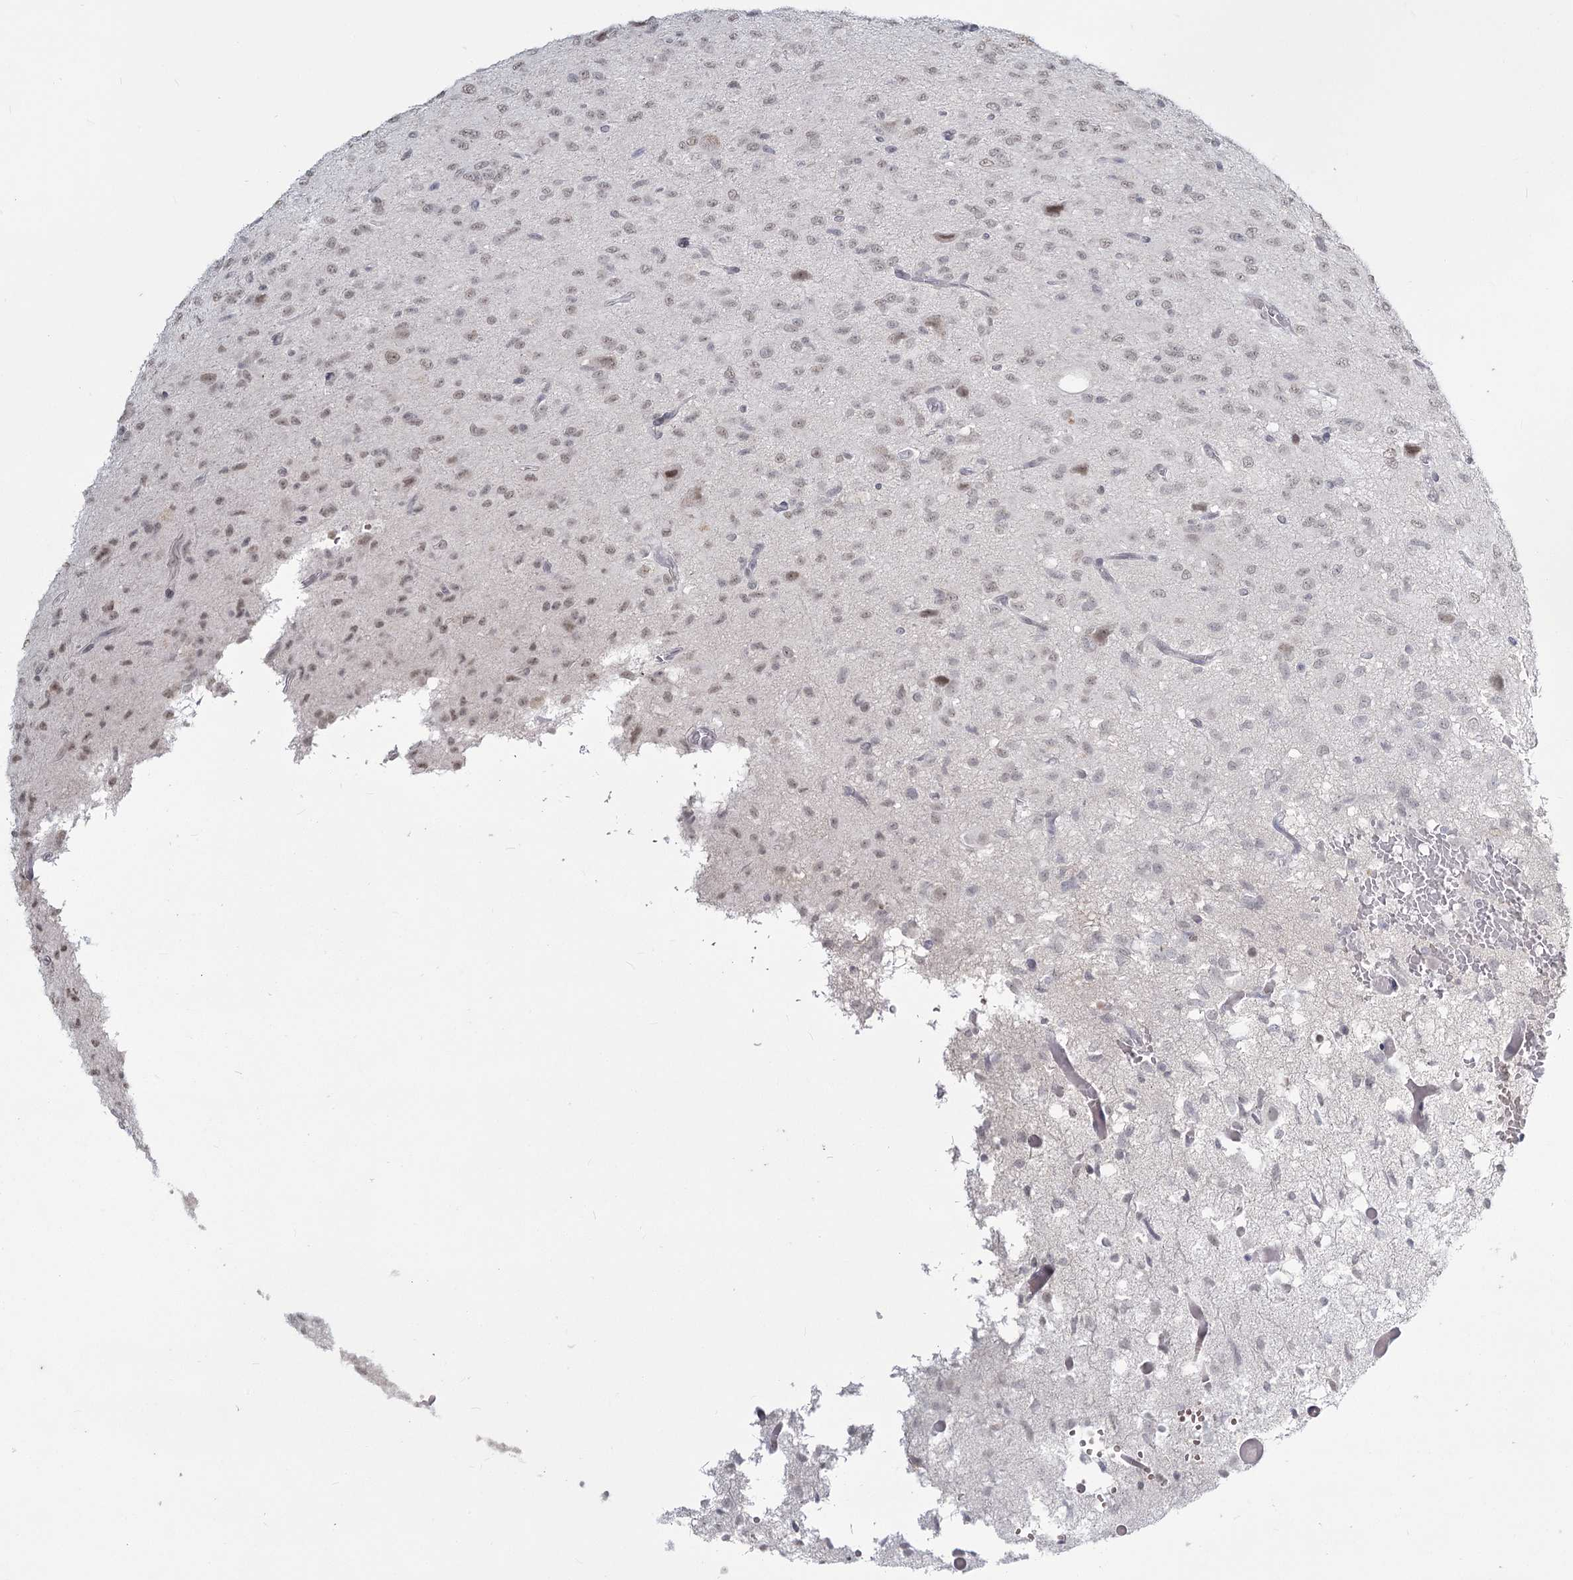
{"staining": {"intensity": "weak", "quantity": "25%-75%", "location": "nuclear"}, "tissue": "glioma", "cell_type": "Tumor cells", "image_type": "cancer", "snomed": [{"axis": "morphology", "description": "Glioma, malignant, High grade"}, {"axis": "topography", "description": "Brain"}], "caption": "High-power microscopy captured an immunohistochemistry (IHC) histopathology image of high-grade glioma (malignant), revealing weak nuclear expression in approximately 25%-75% of tumor cells. The staining was performed using DAB (3,3'-diaminobenzidine), with brown indicating positive protein expression. Nuclei are stained blue with hematoxylin.", "gene": "LY6G5C", "patient": {"sex": "female", "age": 59}}